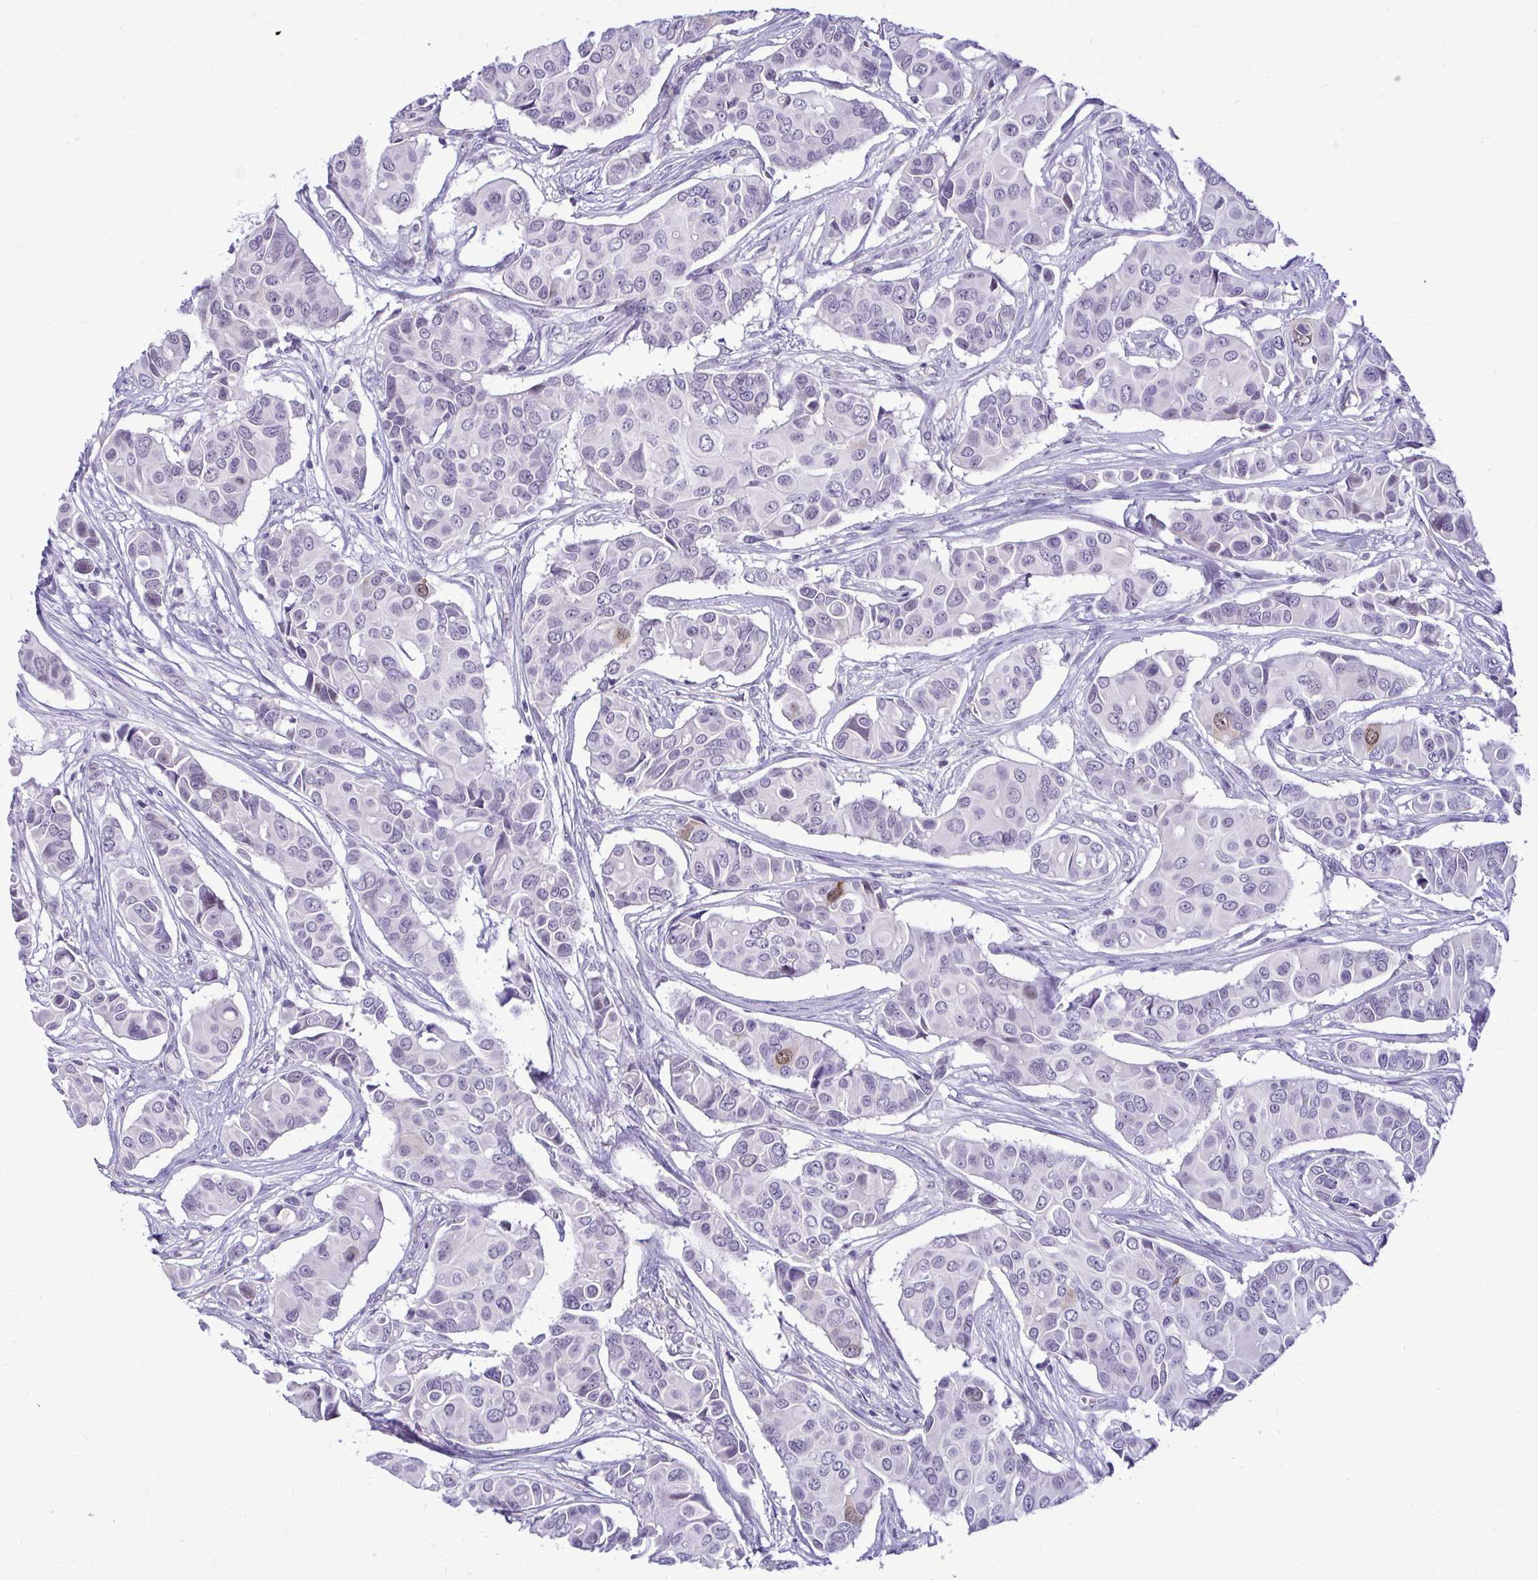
{"staining": {"intensity": "weak", "quantity": "<25%", "location": "nuclear"}, "tissue": "breast cancer", "cell_type": "Tumor cells", "image_type": "cancer", "snomed": [{"axis": "morphology", "description": "Normal tissue, NOS"}, {"axis": "morphology", "description": "Duct carcinoma"}, {"axis": "topography", "description": "Skin"}, {"axis": "topography", "description": "Breast"}], "caption": "IHC histopathology image of human breast intraductal carcinoma stained for a protein (brown), which reveals no staining in tumor cells. (DAB IHC visualized using brightfield microscopy, high magnification).", "gene": "CDC20", "patient": {"sex": "female", "age": 54}}